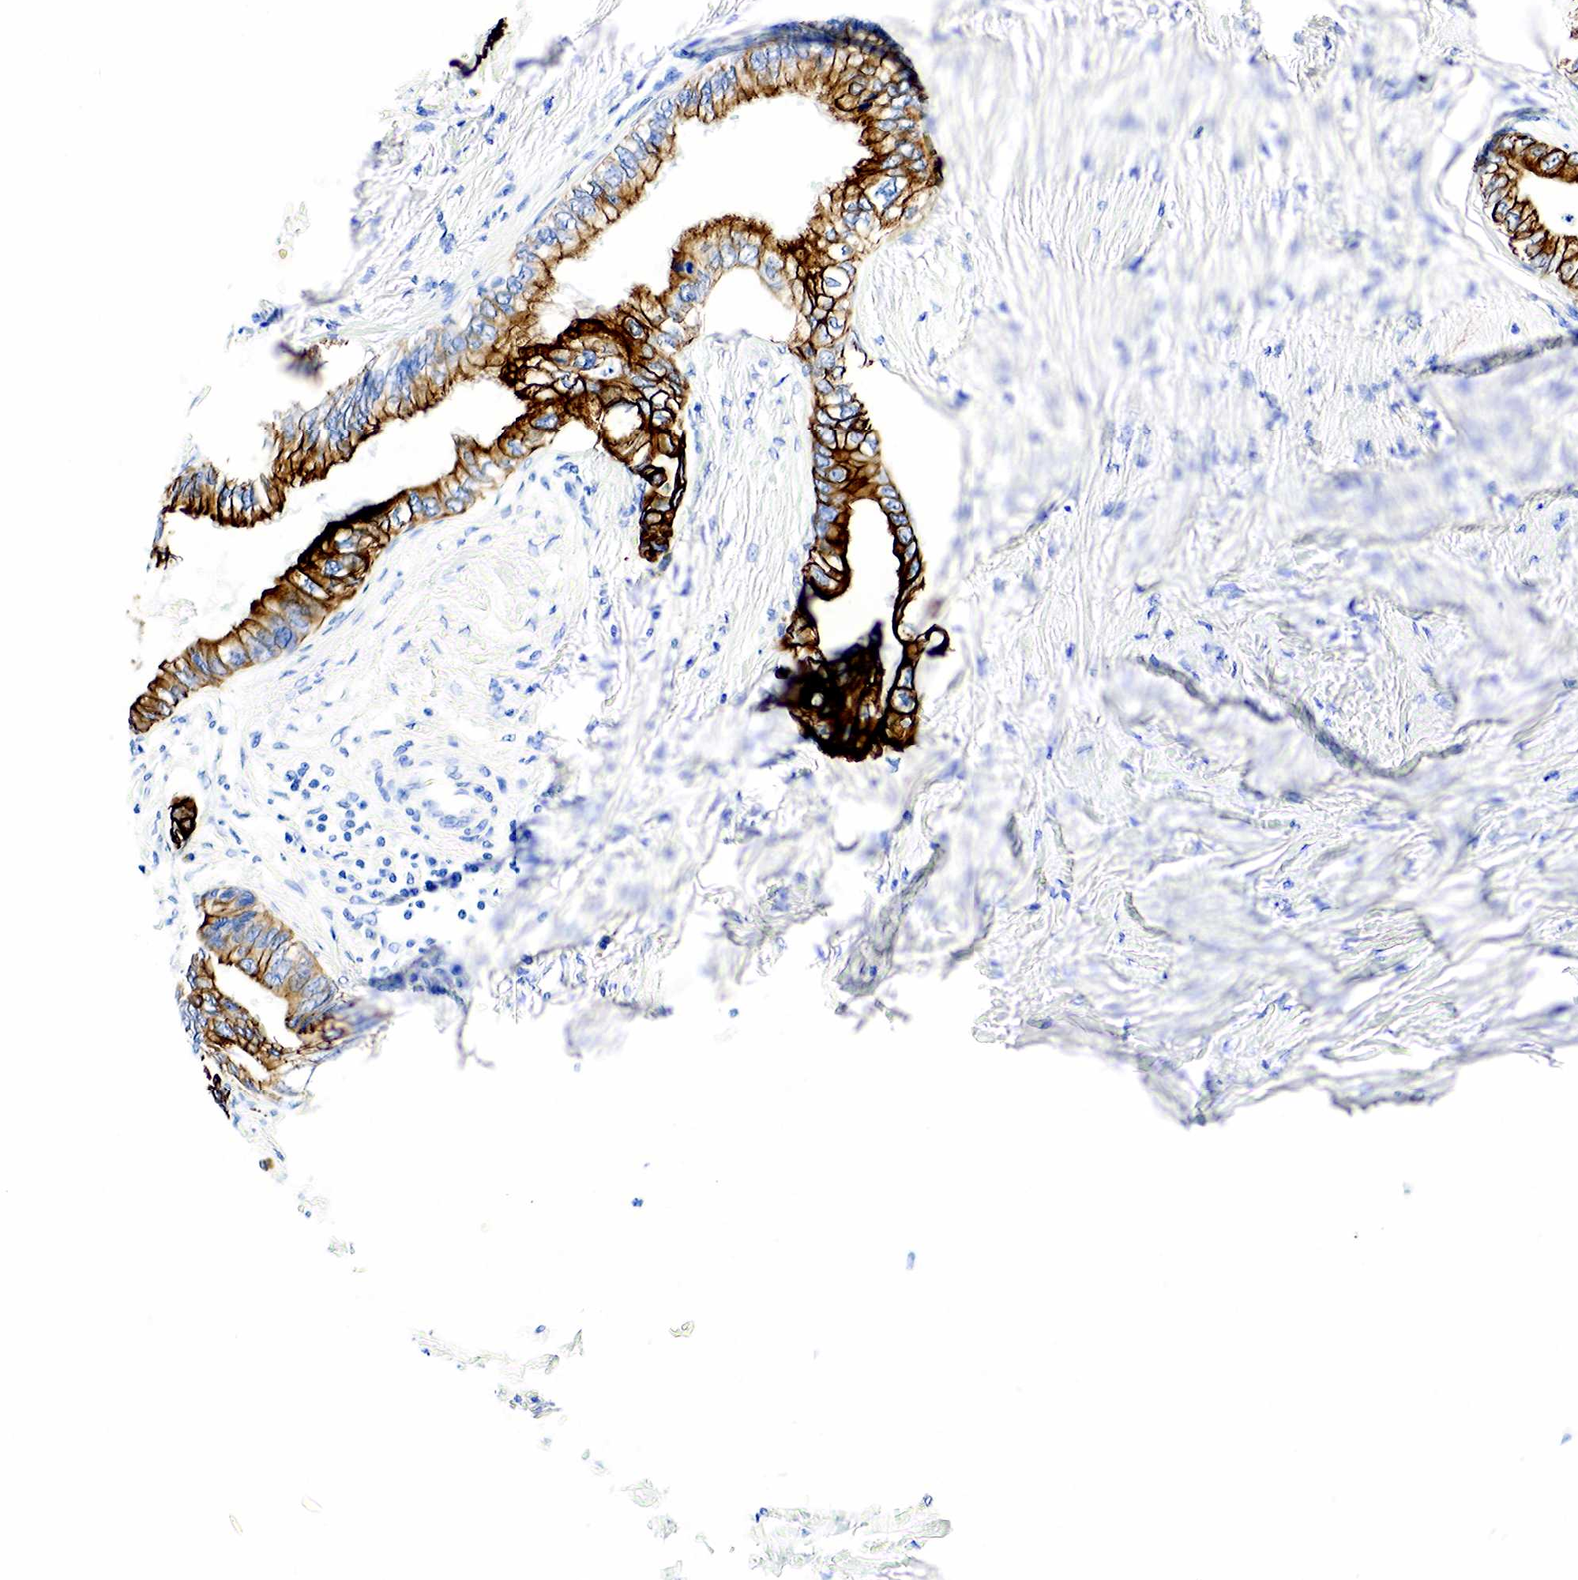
{"staining": {"intensity": "strong", "quantity": ">75%", "location": "cytoplasmic/membranous"}, "tissue": "pancreatic cancer", "cell_type": "Tumor cells", "image_type": "cancer", "snomed": [{"axis": "morphology", "description": "Adenocarcinoma, NOS"}, {"axis": "topography", "description": "Pancreas"}], "caption": "Pancreatic cancer (adenocarcinoma) tissue shows strong cytoplasmic/membranous expression in about >75% of tumor cells", "gene": "KRT7", "patient": {"sex": "female", "age": 66}}